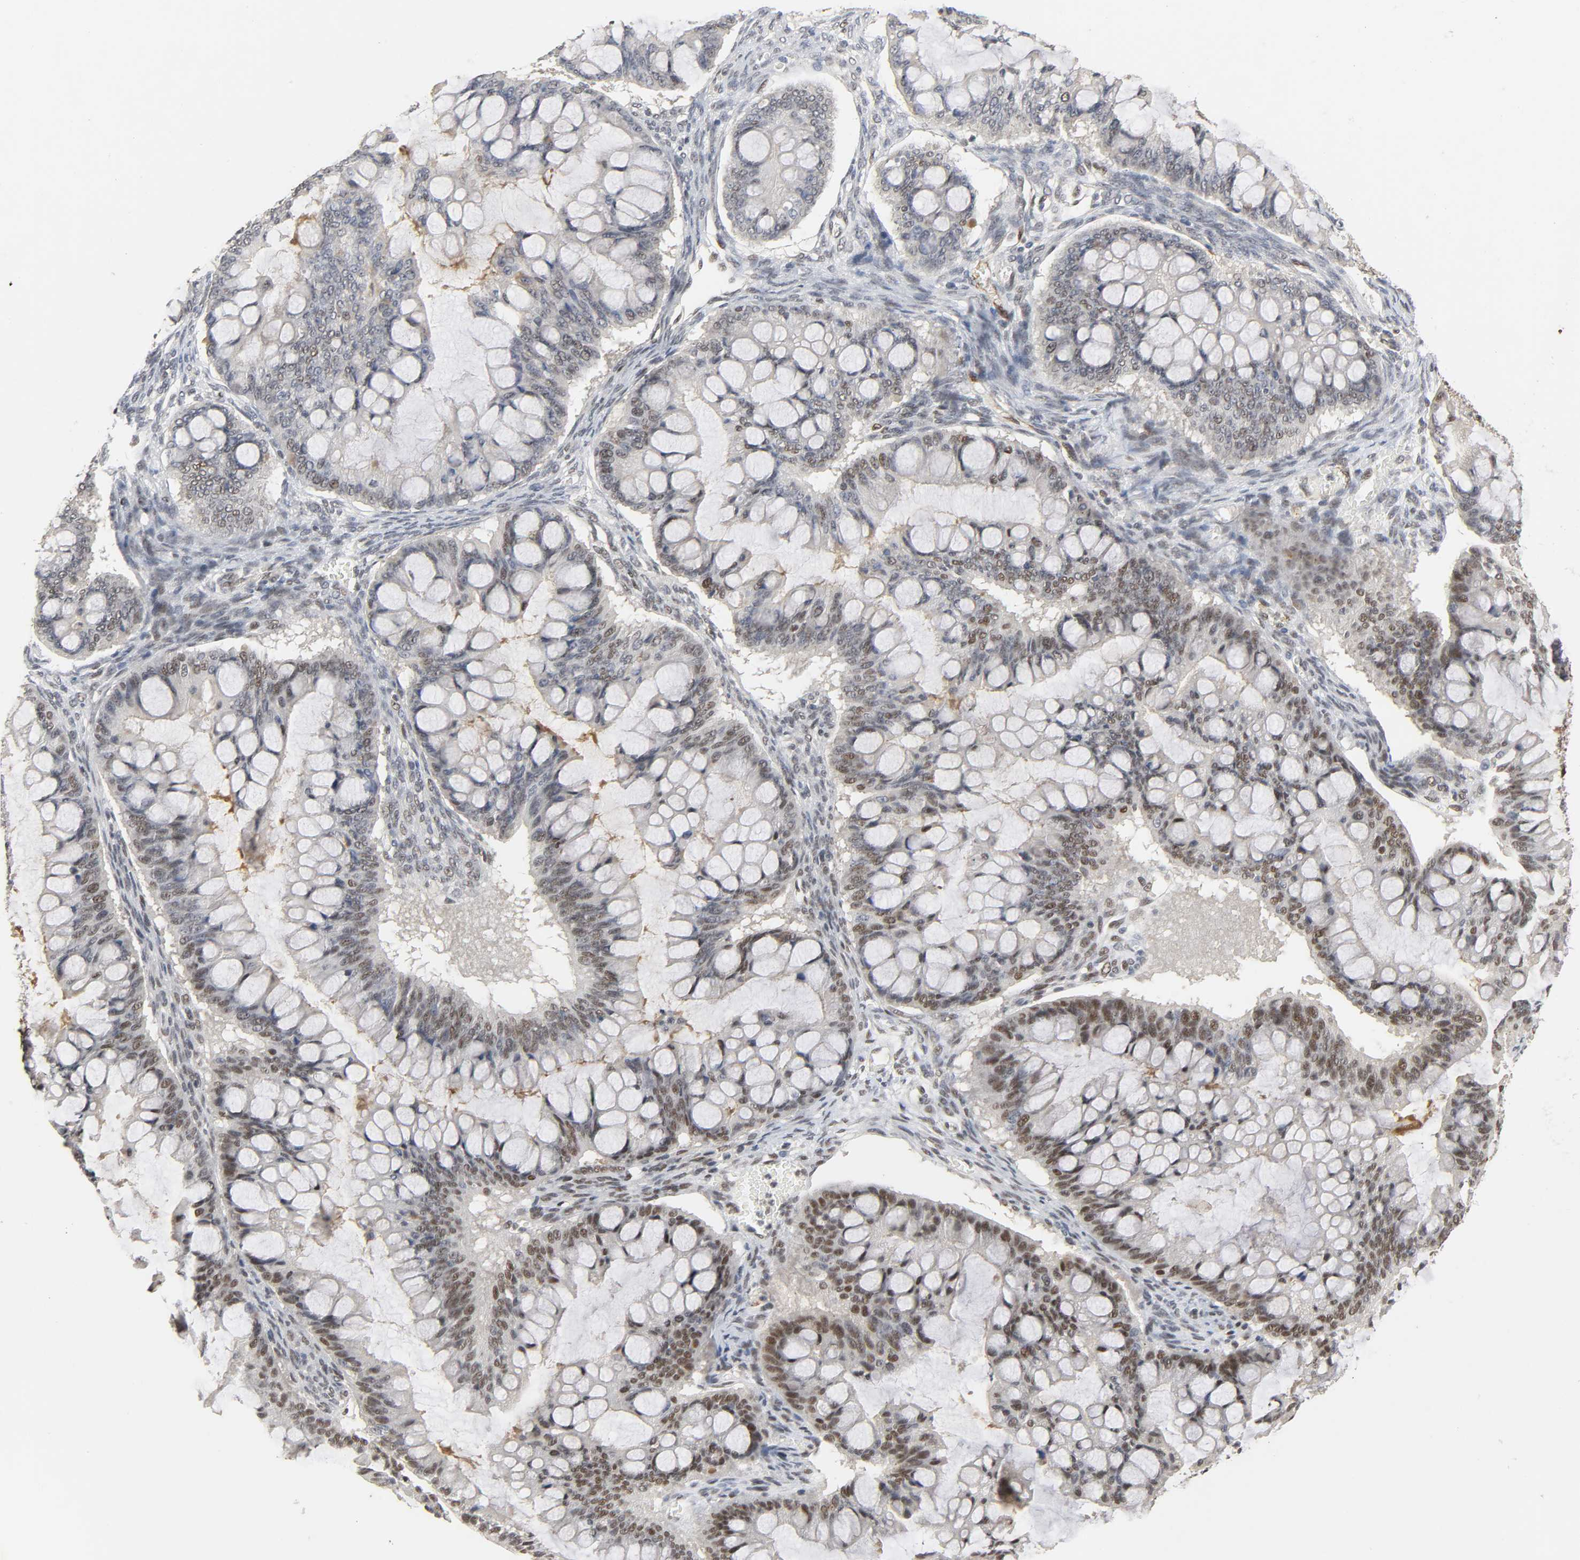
{"staining": {"intensity": "moderate", "quantity": ">75%", "location": "nuclear"}, "tissue": "ovarian cancer", "cell_type": "Tumor cells", "image_type": "cancer", "snomed": [{"axis": "morphology", "description": "Cystadenocarcinoma, mucinous, NOS"}, {"axis": "topography", "description": "Ovary"}], "caption": "Immunohistochemical staining of human ovarian cancer (mucinous cystadenocarcinoma) displays medium levels of moderate nuclear positivity in approximately >75% of tumor cells.", "gene": "NCOA6", "patient": {"sex": "female", "age": 73}}